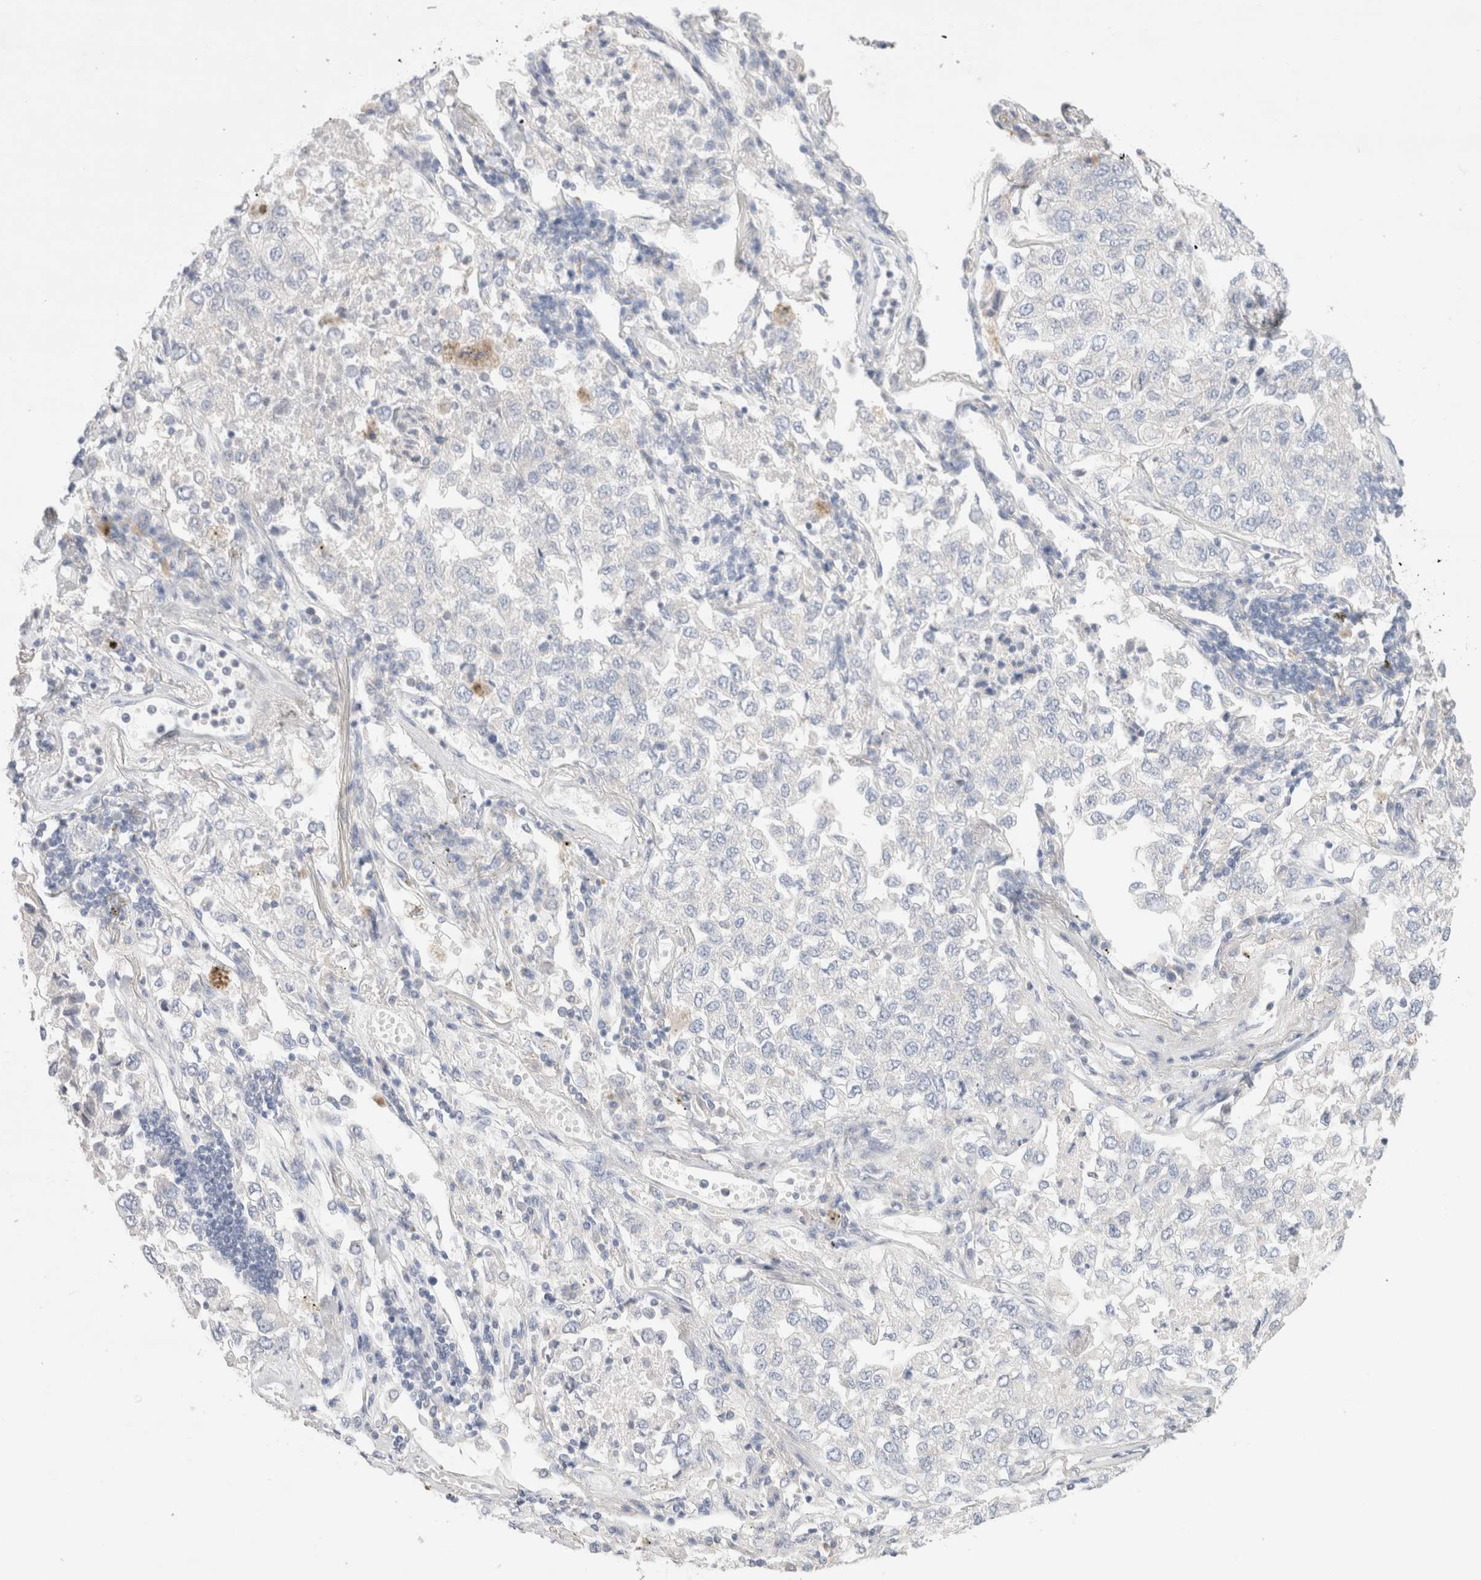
{"staining": {"intensity": "negative", "quantity": "none", "location": "none"}, "tissue": "lung cancer", "cell_type": "Tumor cells", "image_type": "cancer", "snomed": [{"axis": "morphology", "description": "Adenocarcinoma, NOS"}, {"axis": "topography", "description": "Lung"}], "caption": "DAB immunohistochemical staining of human lung adenocarcinoma displays no significant expression in tumor cells. The staining was performed using DAB to visualize the protein expression in brown, while the nuclei were stained in blue with hematoxylin (Magnification: 20x).", "gene": "SPATA20", "patient": {"sex": "male", "age": 63}}